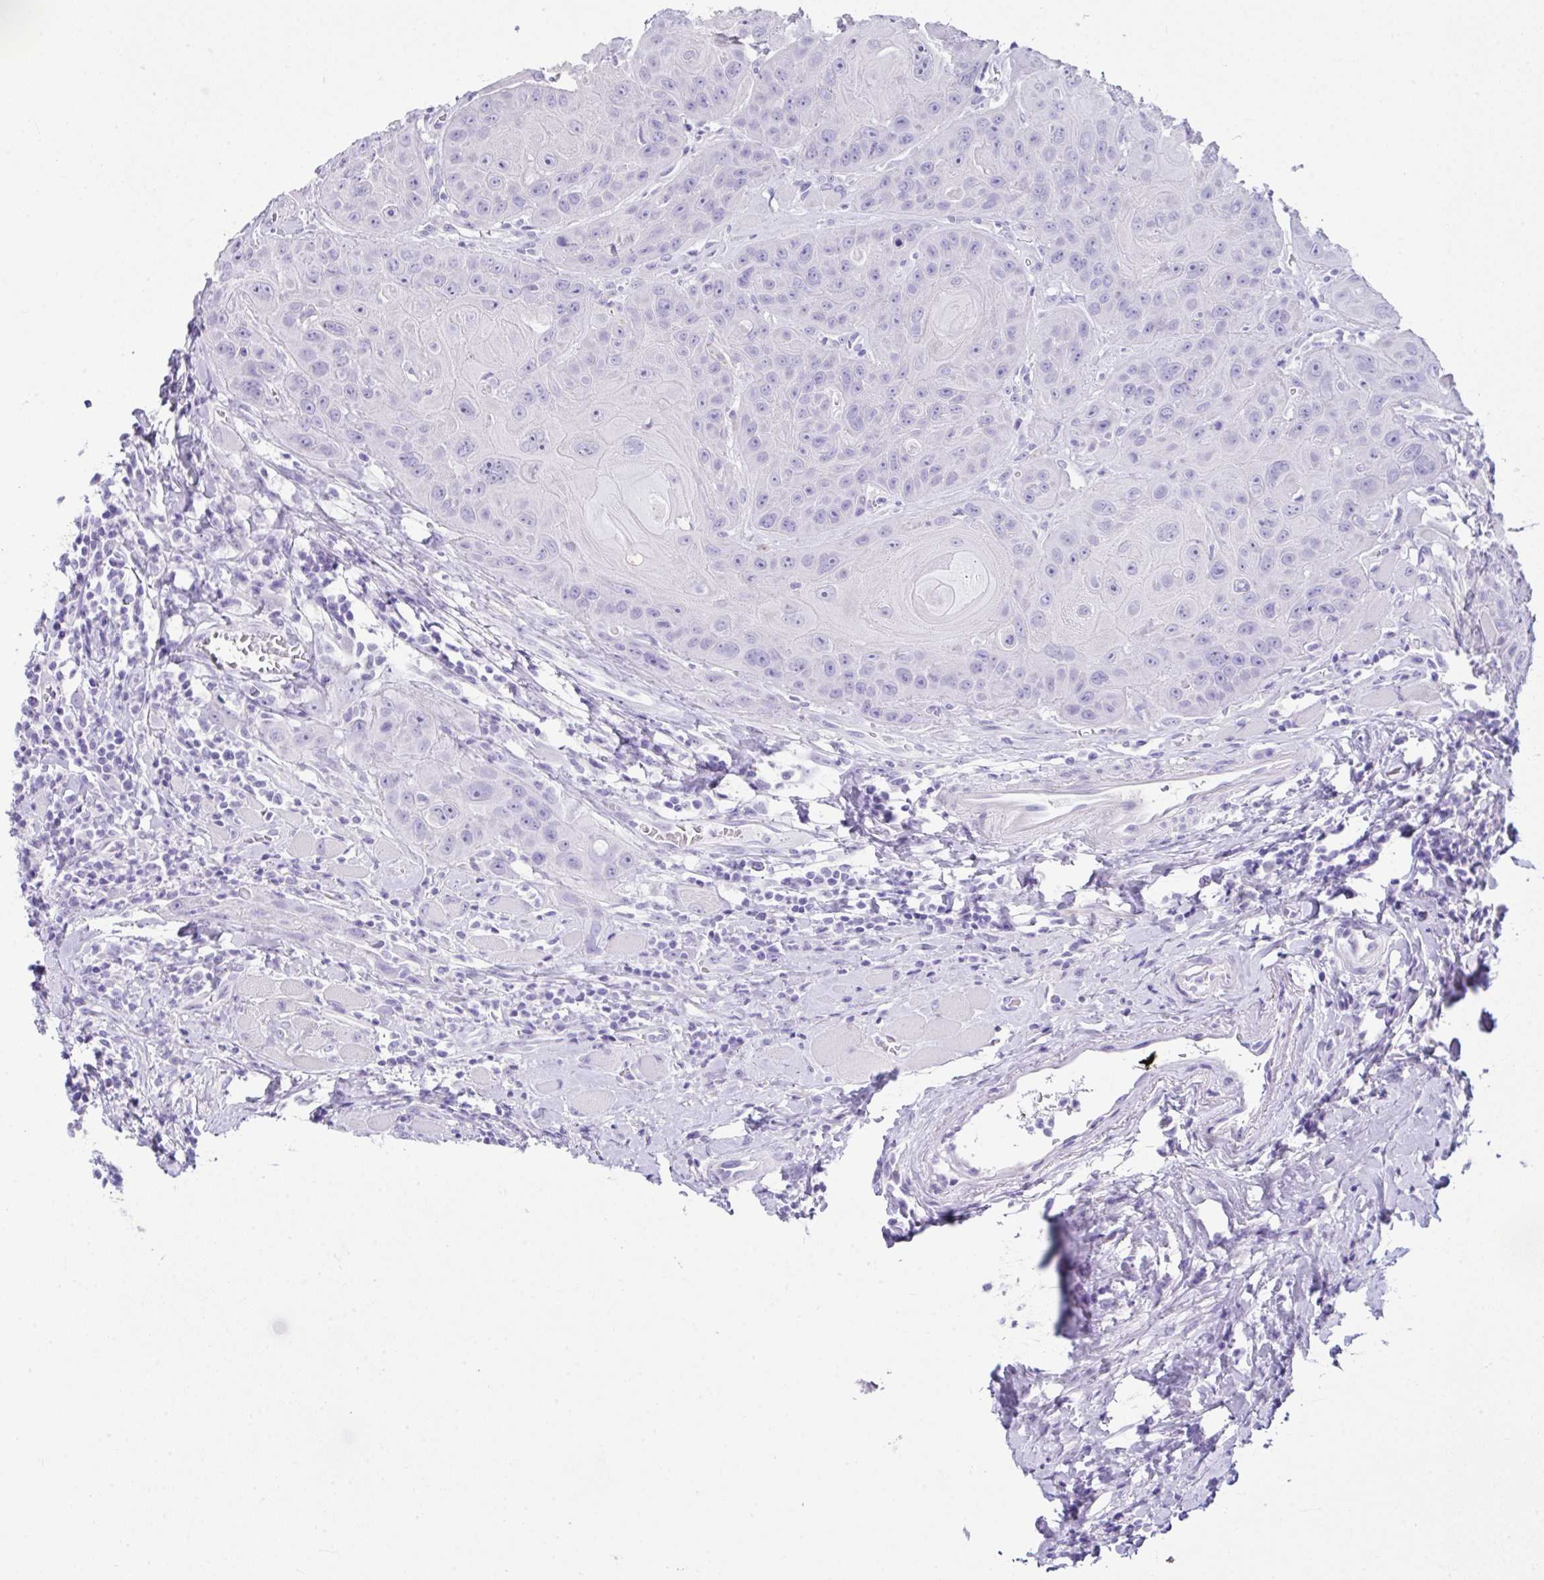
{"staining": {"intensity": "negative", "quantity": "none", "location": "none"}, "tissue": "head and neck cancer", "cell_type": "Tumor cells", "image_type": "cancer", "snomed": [{"axis": "morphology", "description": "Squamous cell carcinoma, NOS"}, {"axis": "topography", "description": "Head-Neck"}], "caption": "The micrograph demonstrates no significant positivity in tumor cells of head and neck squamous cell carcinoma. The staining was performed using DAB to visualize the protein expression in brown, while the nuclei were stained in blue with hematoxylin (Magnification: 20x).", "gene": "LGALS4", "patient": {"sex": "female", "age": 59}}